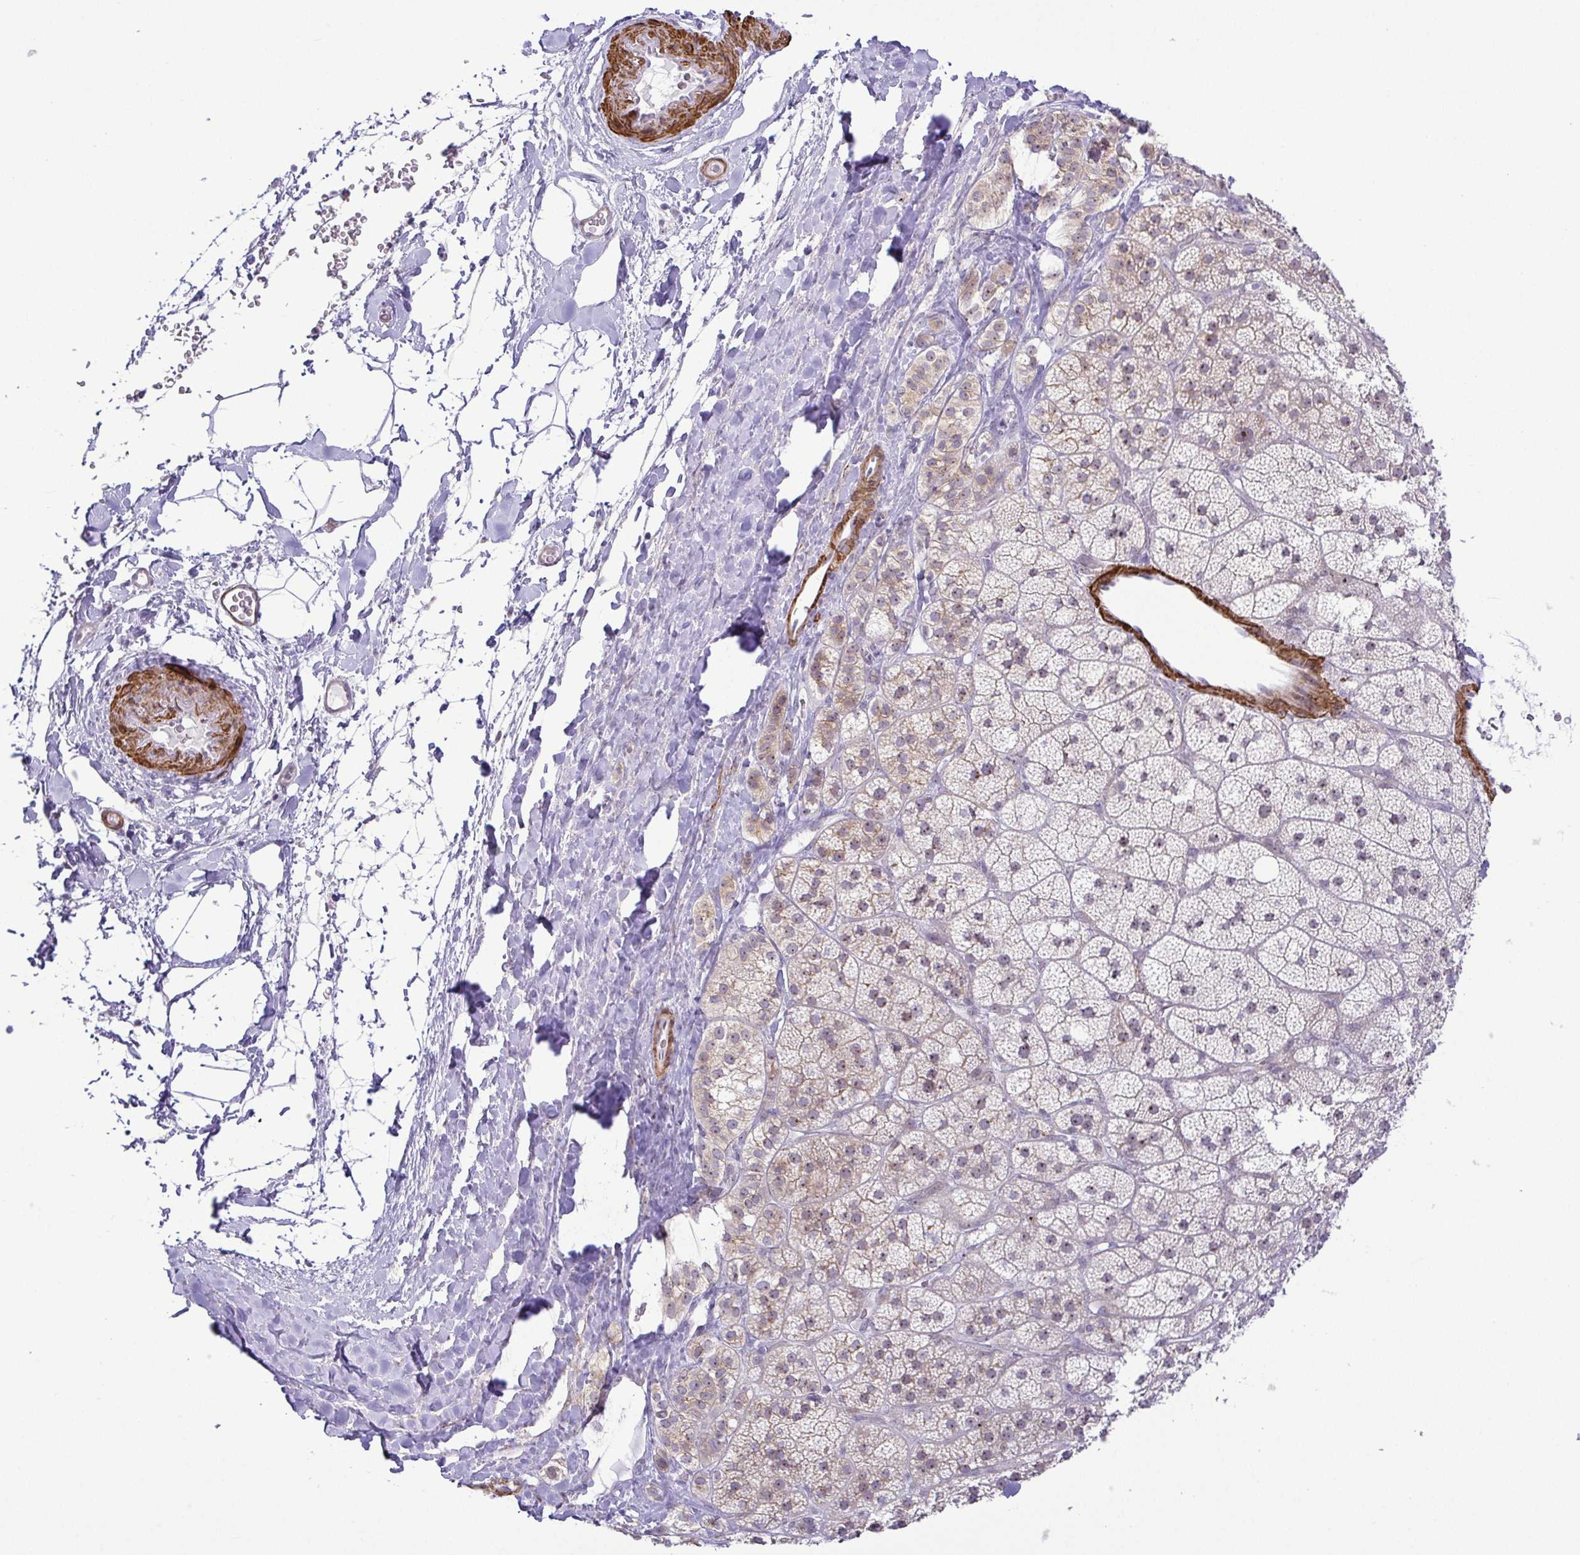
{"staining": {"intensity": "weak", "quantity": "<25%", "location": "cytoplasmic/membranous,nuclear"}, "tissue": "adrenal gland", "cell_type": "Glandular cells", "image_type": "normal", "snomed": [{"axis": "morphology", "description": "Normal tissue, NOS"}, {"axis": "topography", "description": "Adrenal gland"}], "caption": "Immunohistochemistry (IHC) image of normal adrenal gland: adrenal gland stained with DAB exhibits no significant protein staining in glandular cells. (DAB (3,3'-diaminobenzidine) immunohistochemistry (IHC), high magnification).", "gene": "RSL24D1", "patient": {"sex": "male", "age": 57}}